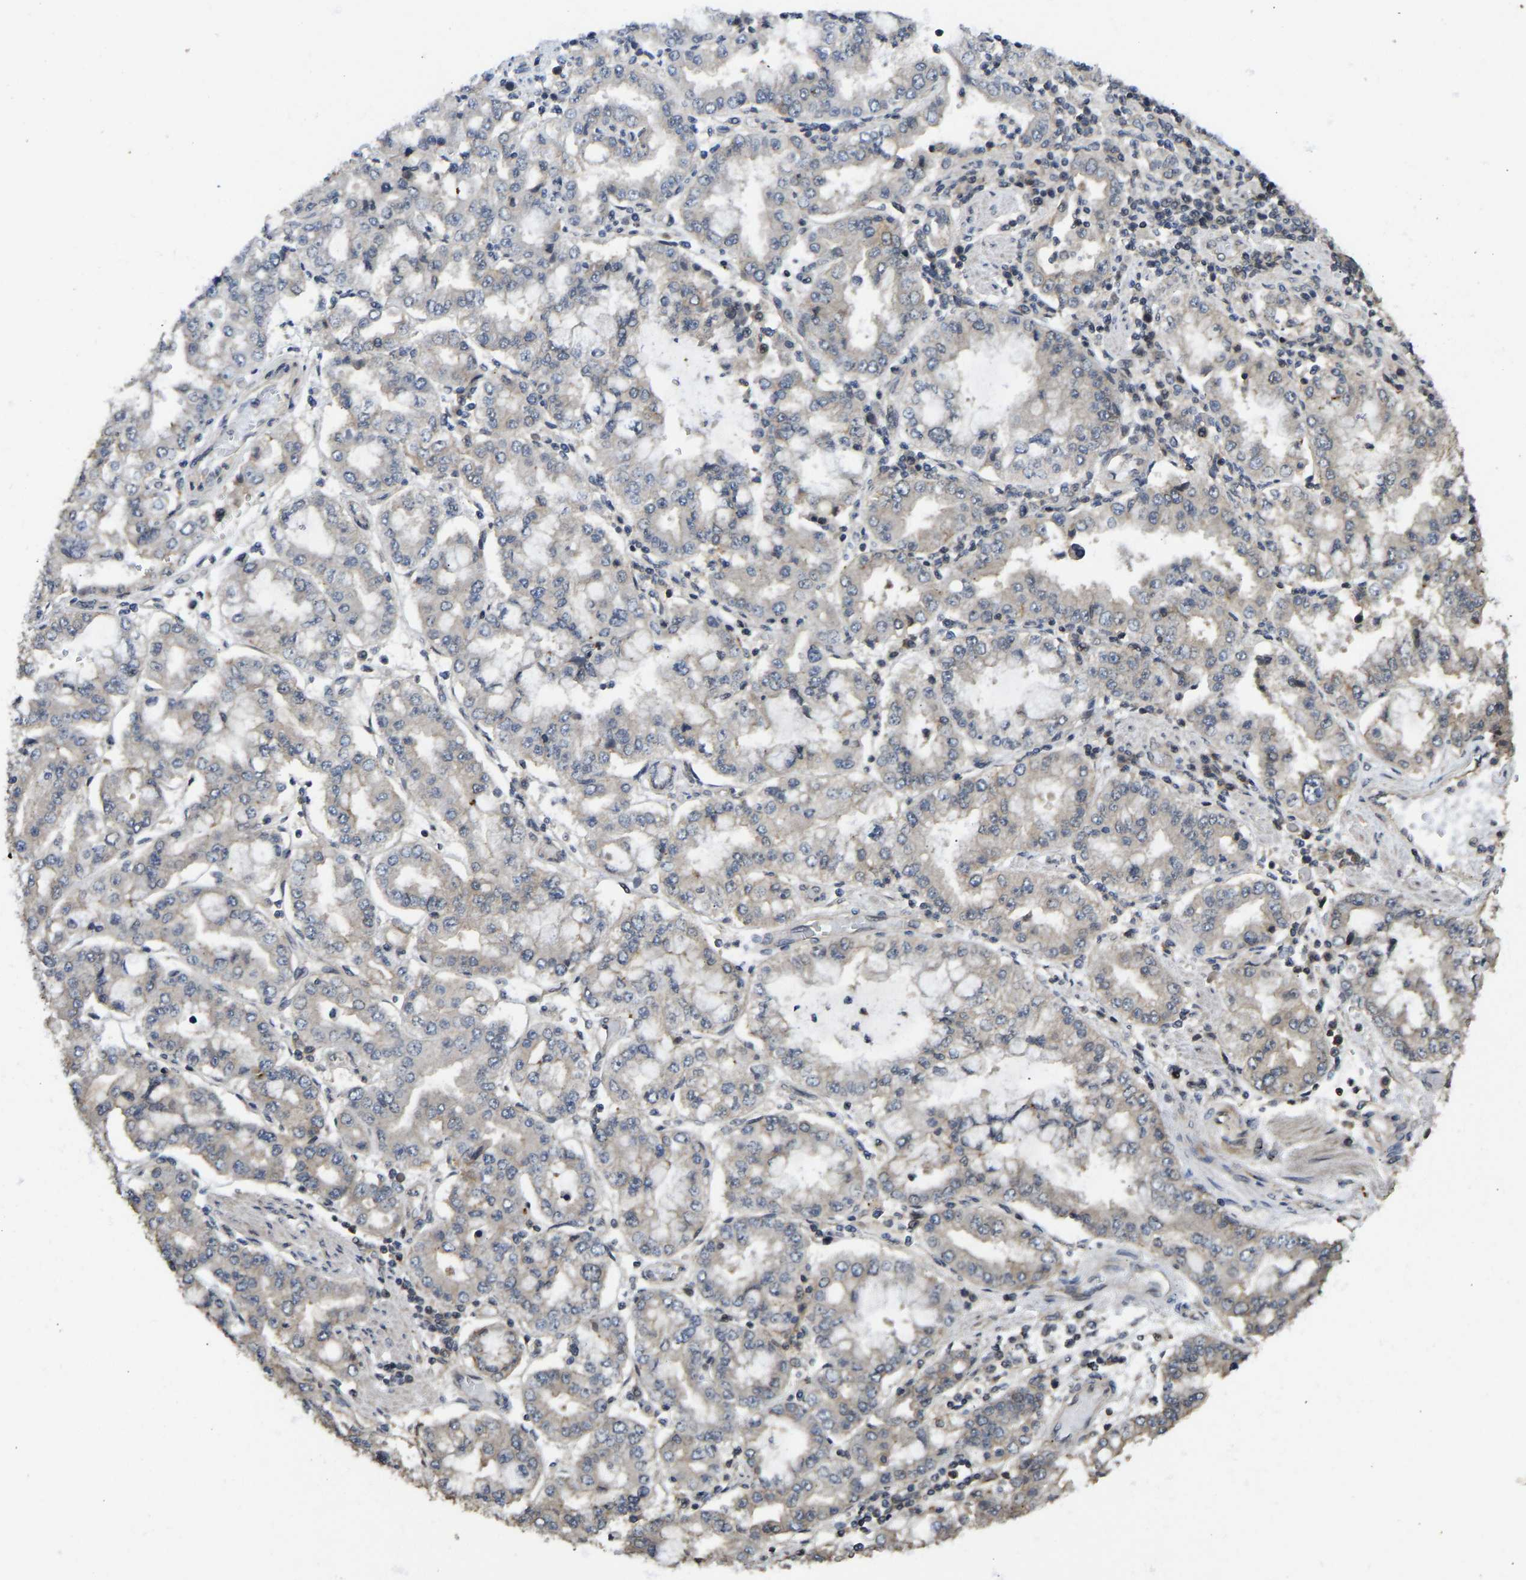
{"staining": {"intensity": "moderate", "quantity": "<25%", "location": "cytoplasmic/membranous"}, "tissue": "stomach cancer", "cell_type": "Tumor cells", "image_type": "cancer", "snomed": [{"axis": "morphology", "description": "Adenocarcinoma, NOS"}, {"axis": "topography", "description": "Stomach"}], "caption": "A brown stain labels moderate cytoplasmic/membranous expression of a protein in stomach cancer (adenocarcinoma) tumor cells.", "gene": "NDRG3", "patient": {"sex": "male", "age": 76}}